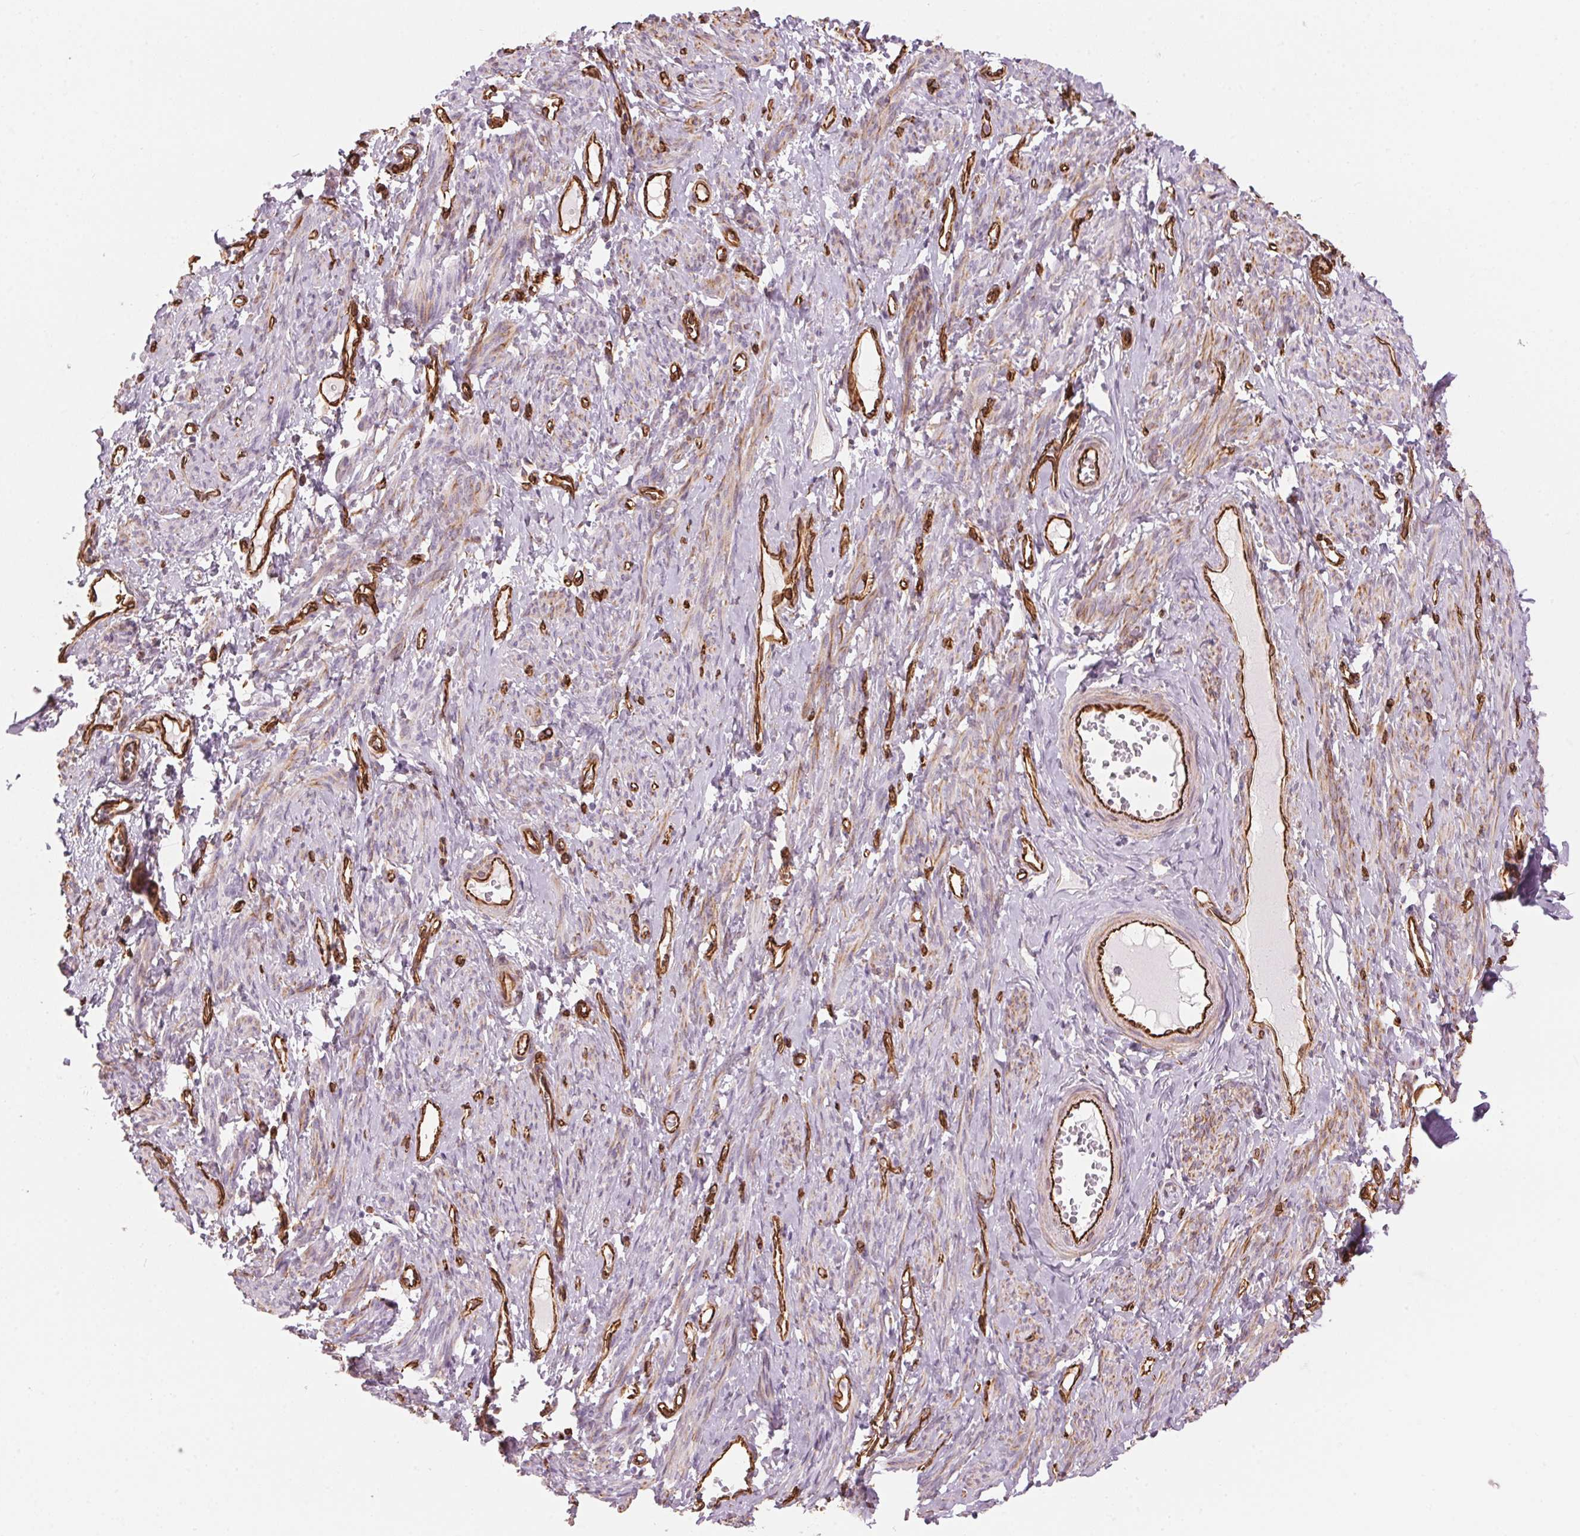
{"staining": {"intensity": "moderate", "quantity": "25%-75%", "location": "cytoplasmic/membranous"}, "tissue": "smooth muscle", "cell_type": "Smooth muscle cells", "image_type": "normal", "snomed": [{"axis": "morphology", "description": "Normal tissue, NOS"}, {"axis": "topography", "description": "Smooth muscle"}], "caption": "Smooth muscle was stained to show a protein in brown. There is medium levels of moderate cytoplasmic/membranous expression in approximately 25%-75% of smooth muscle cells. (DAB = brown stain, brightfield microscopy at high magnification).", "gene": "CLPS", "patient": {"sex": "female", "age": 65}}